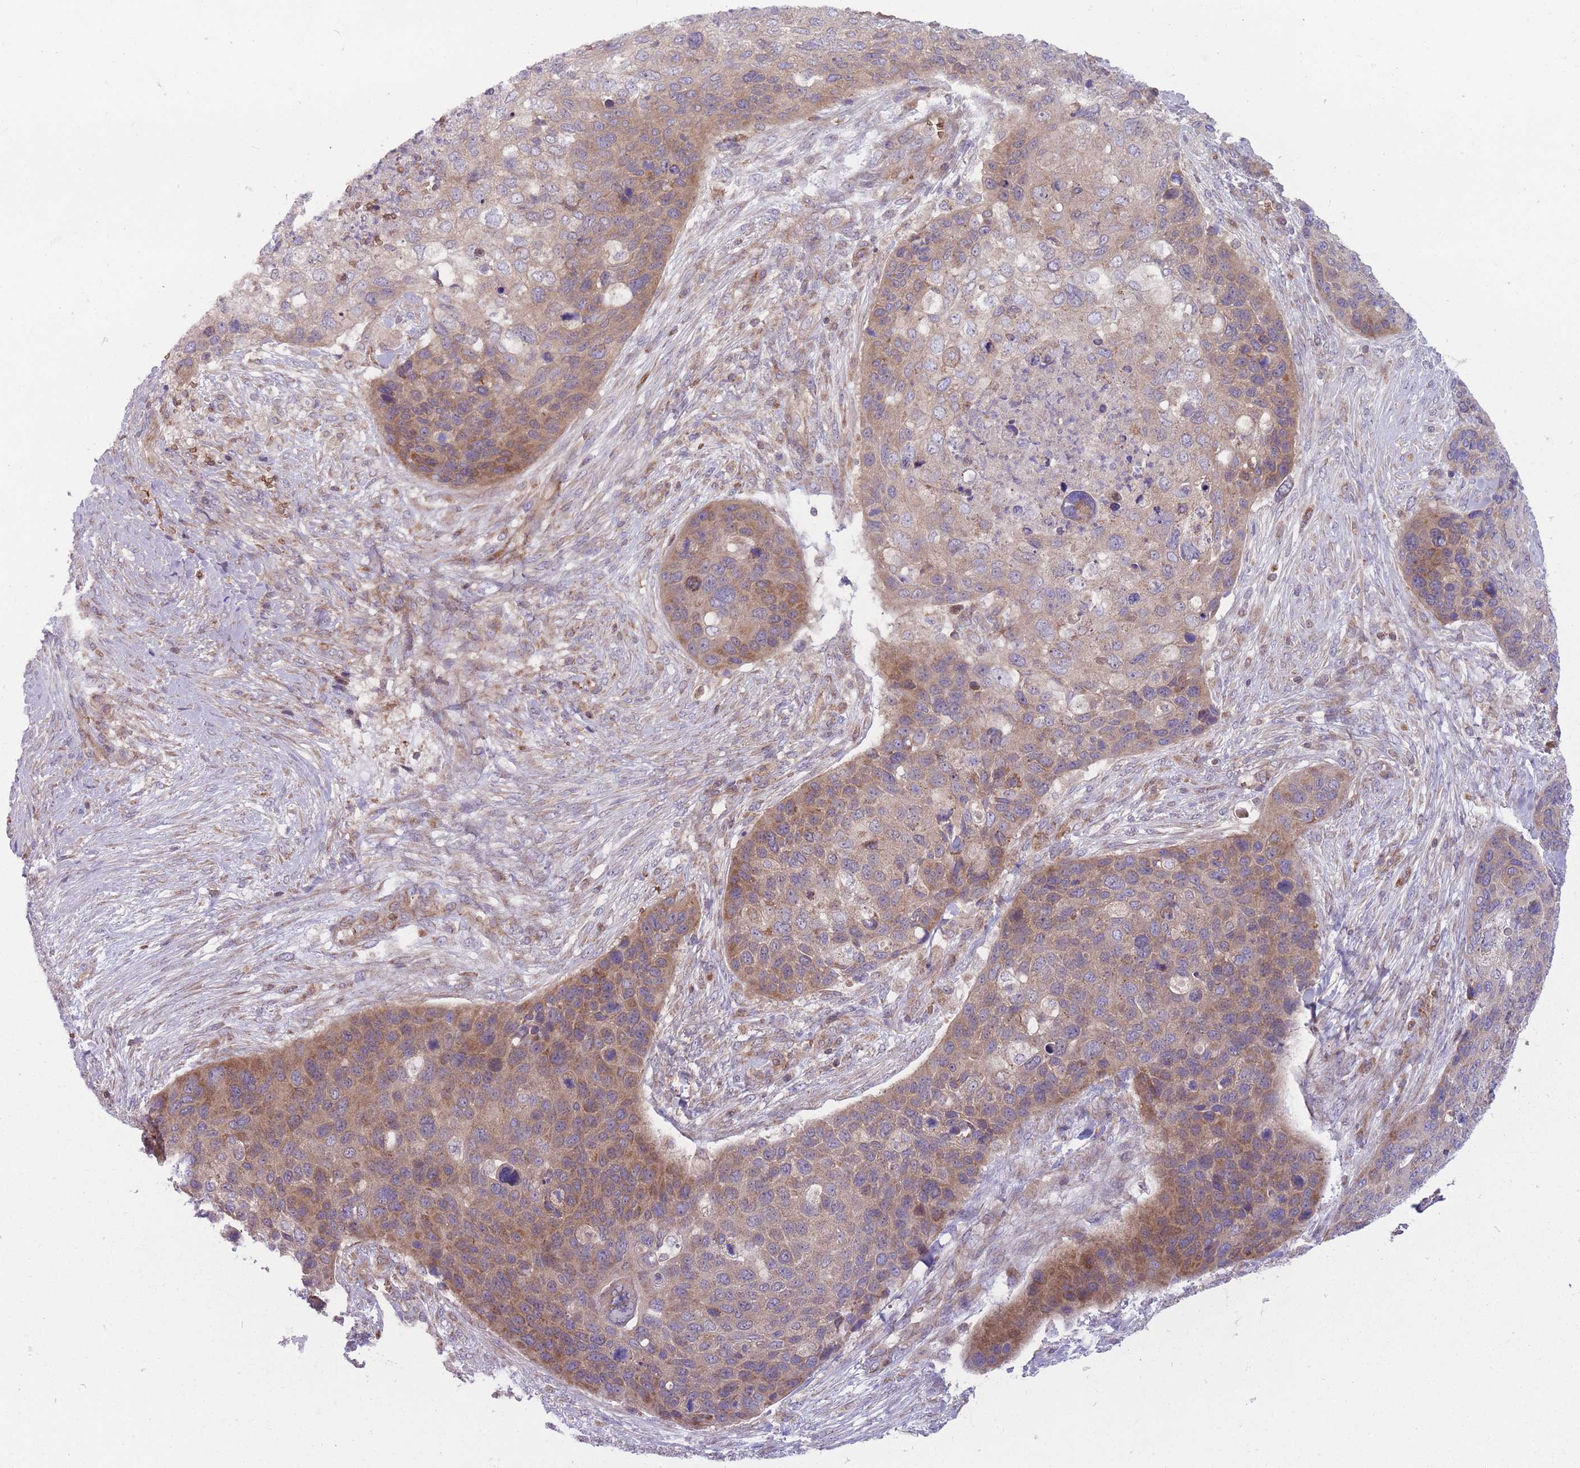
{"staining": {"intensity": "moderate", "quantity": "25%-75%", "location": "cytoplasmic/membranous"}, "tissue": "skin cancer", "cell_type": "Tumor cells", "image_type": "cancer", "snomed": [{"axis": "morphology", "description": "Basal cell carcinoma"}, {"axis": "topography", "description": "Skin"}], "caption": "About 25%-75% of tumor cells in human skin cancer (basal cell carcinoma) show moderate cytoplasmic/membranous protein positivity as visualized by brown immunohistochemical staining.", "gene": "ANKRD10", "patient": {"sex": "female", "age": 74}}